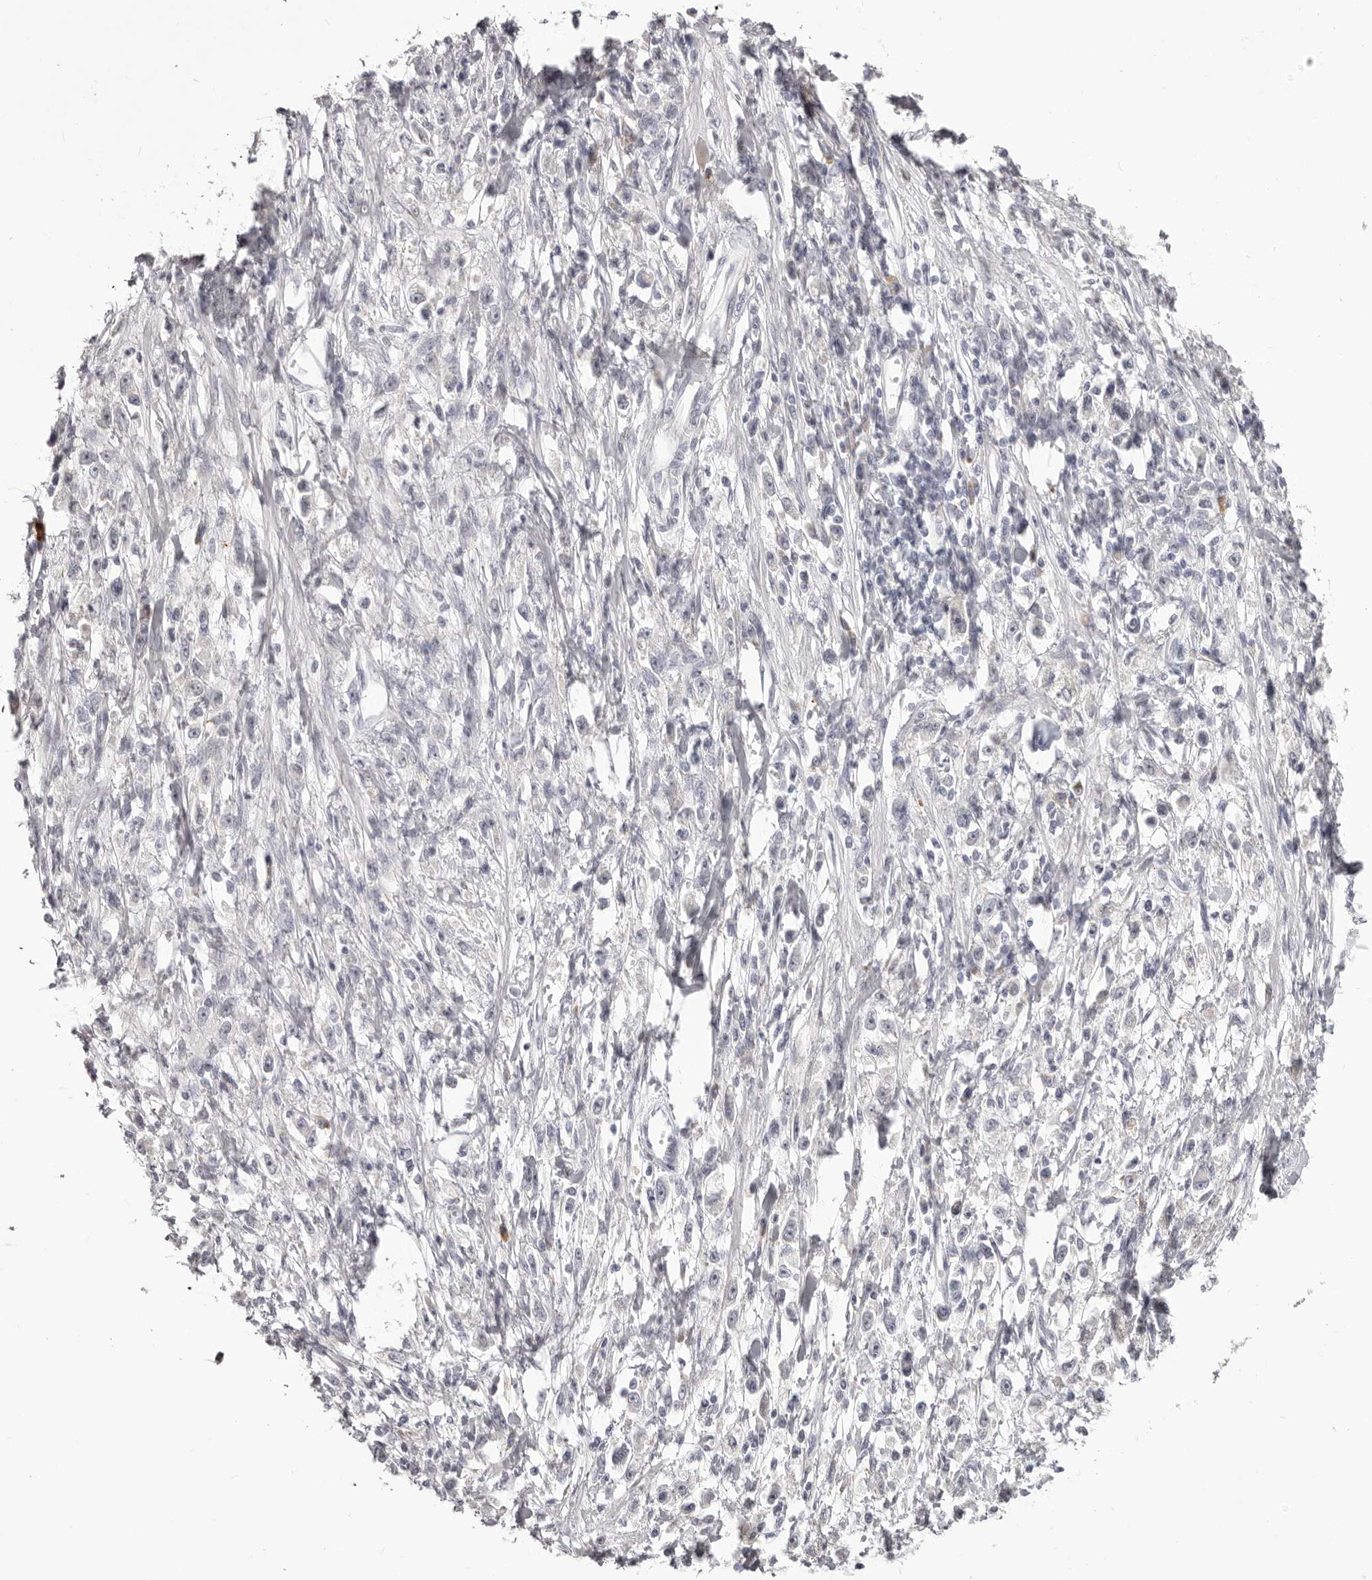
{"staining": {"intensity": "negative", "quantity": "none", "location": "none"}, "tissue": "stomach cancer", "cell_type": "Tumor cells", "image_type": "cancer", "snomed": [{"axis": "morphology", "description": "Adenocarcinoma, NOS"}, {"axis": "topography", "description": "Stomach"}], "caption": "A histopathology image of adenocarcinoma (stomach) stained for a protein displays no brown staining in tumor cells. (Brightfield microscopy of DAB immunohistochemistry at high magnification).", "gene": "OTUD3", "patient": {"sex": "female", "age": 59}}